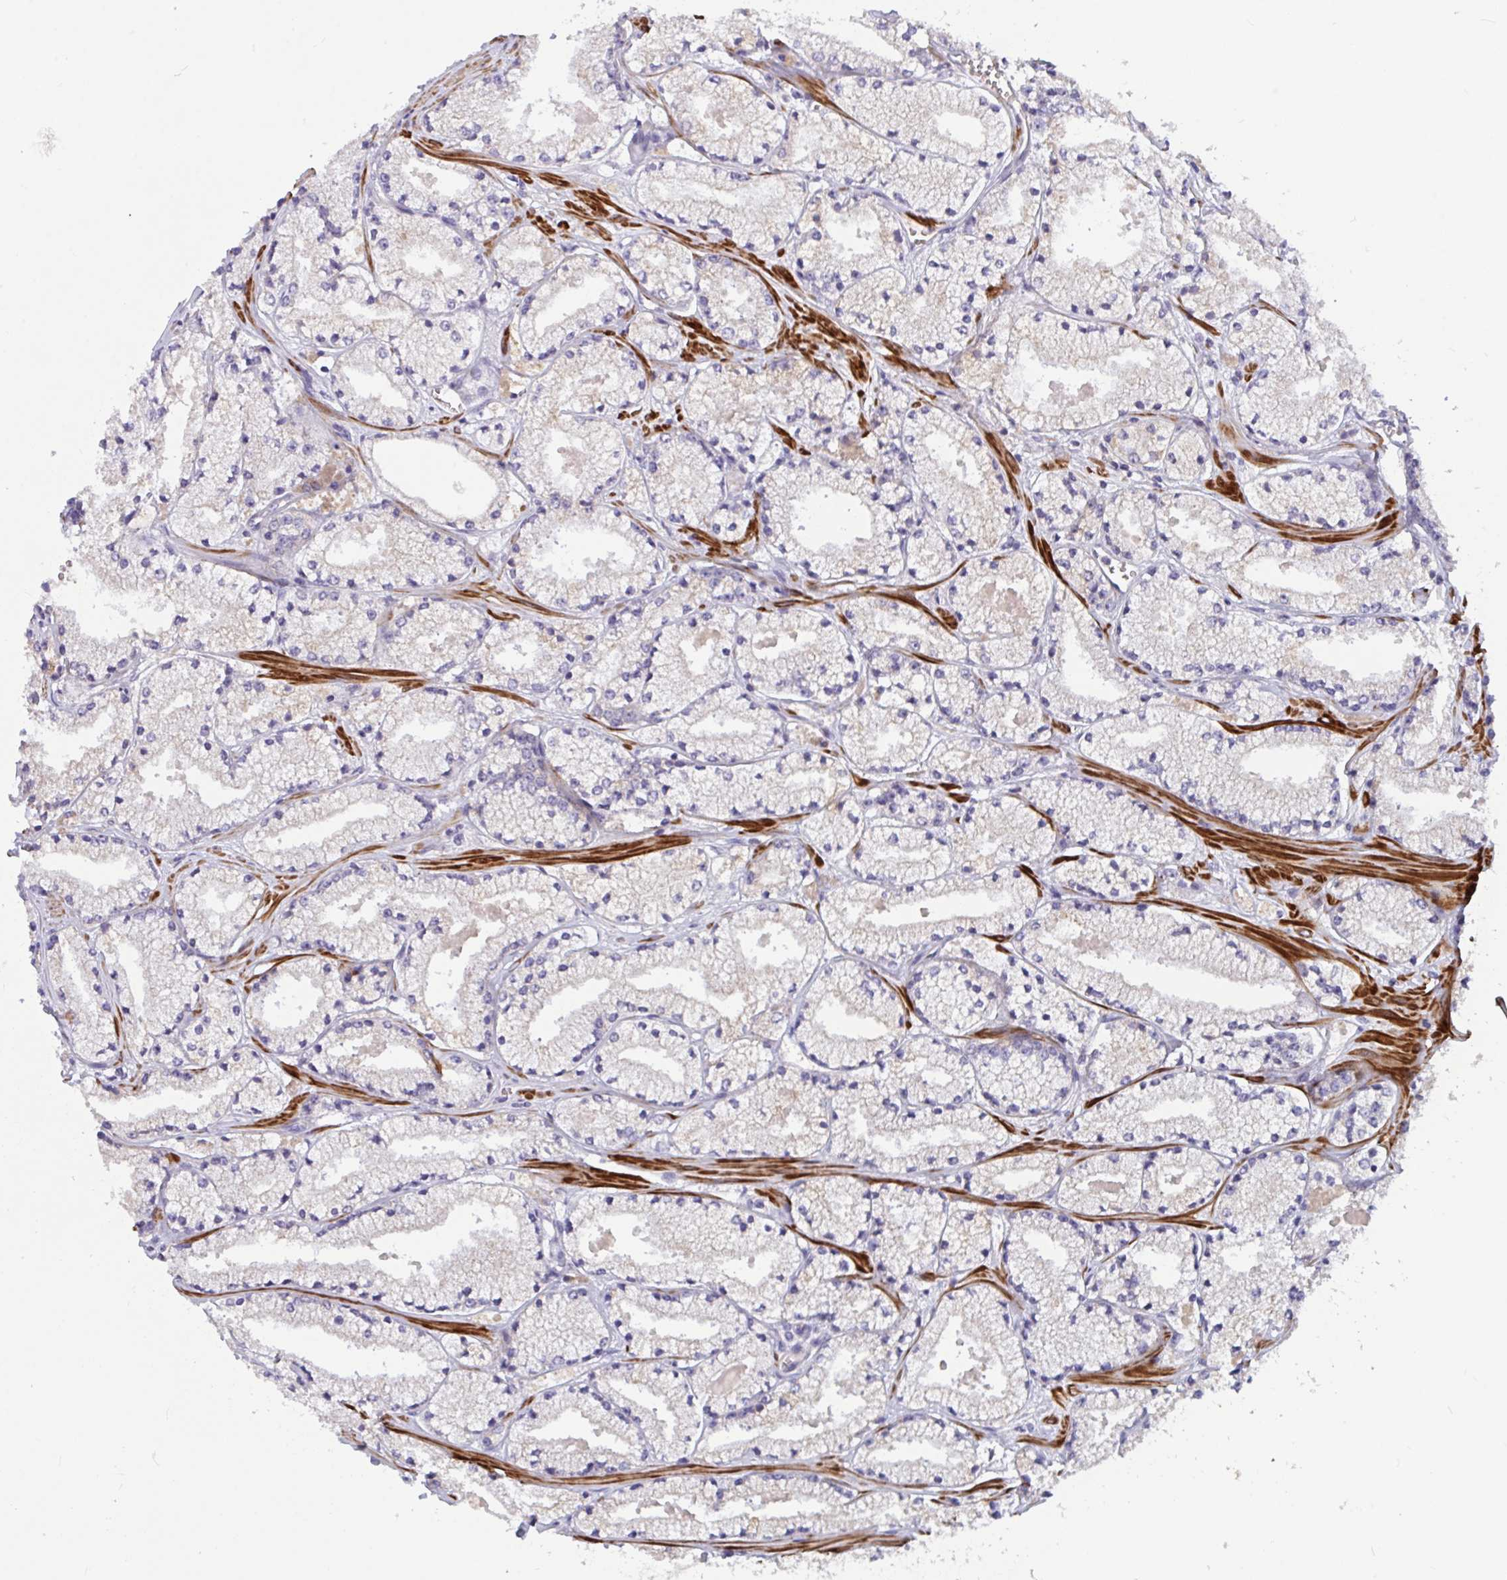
{"staining": {"intensity": "weak", "quantity": "25%-75%", "location": "cytoplasmic/membranous"}, "tissue": "prostate cancer", "cell_type": "Tumor cells", "image_type": "cancer", "snomed": [{"axis": "morphology", "description": "Adenocarcinoma, High grade"}, {"axis": "topography", "description": "Prostate"}], "caption": "IHC (DAB) staining of human prostate cancer displays weak cytoplasmic/membranous protein positivity in about 25%-75% of tumor cells.", "gene": "TANK", "patient": {"sex": "male", "age": 63}}